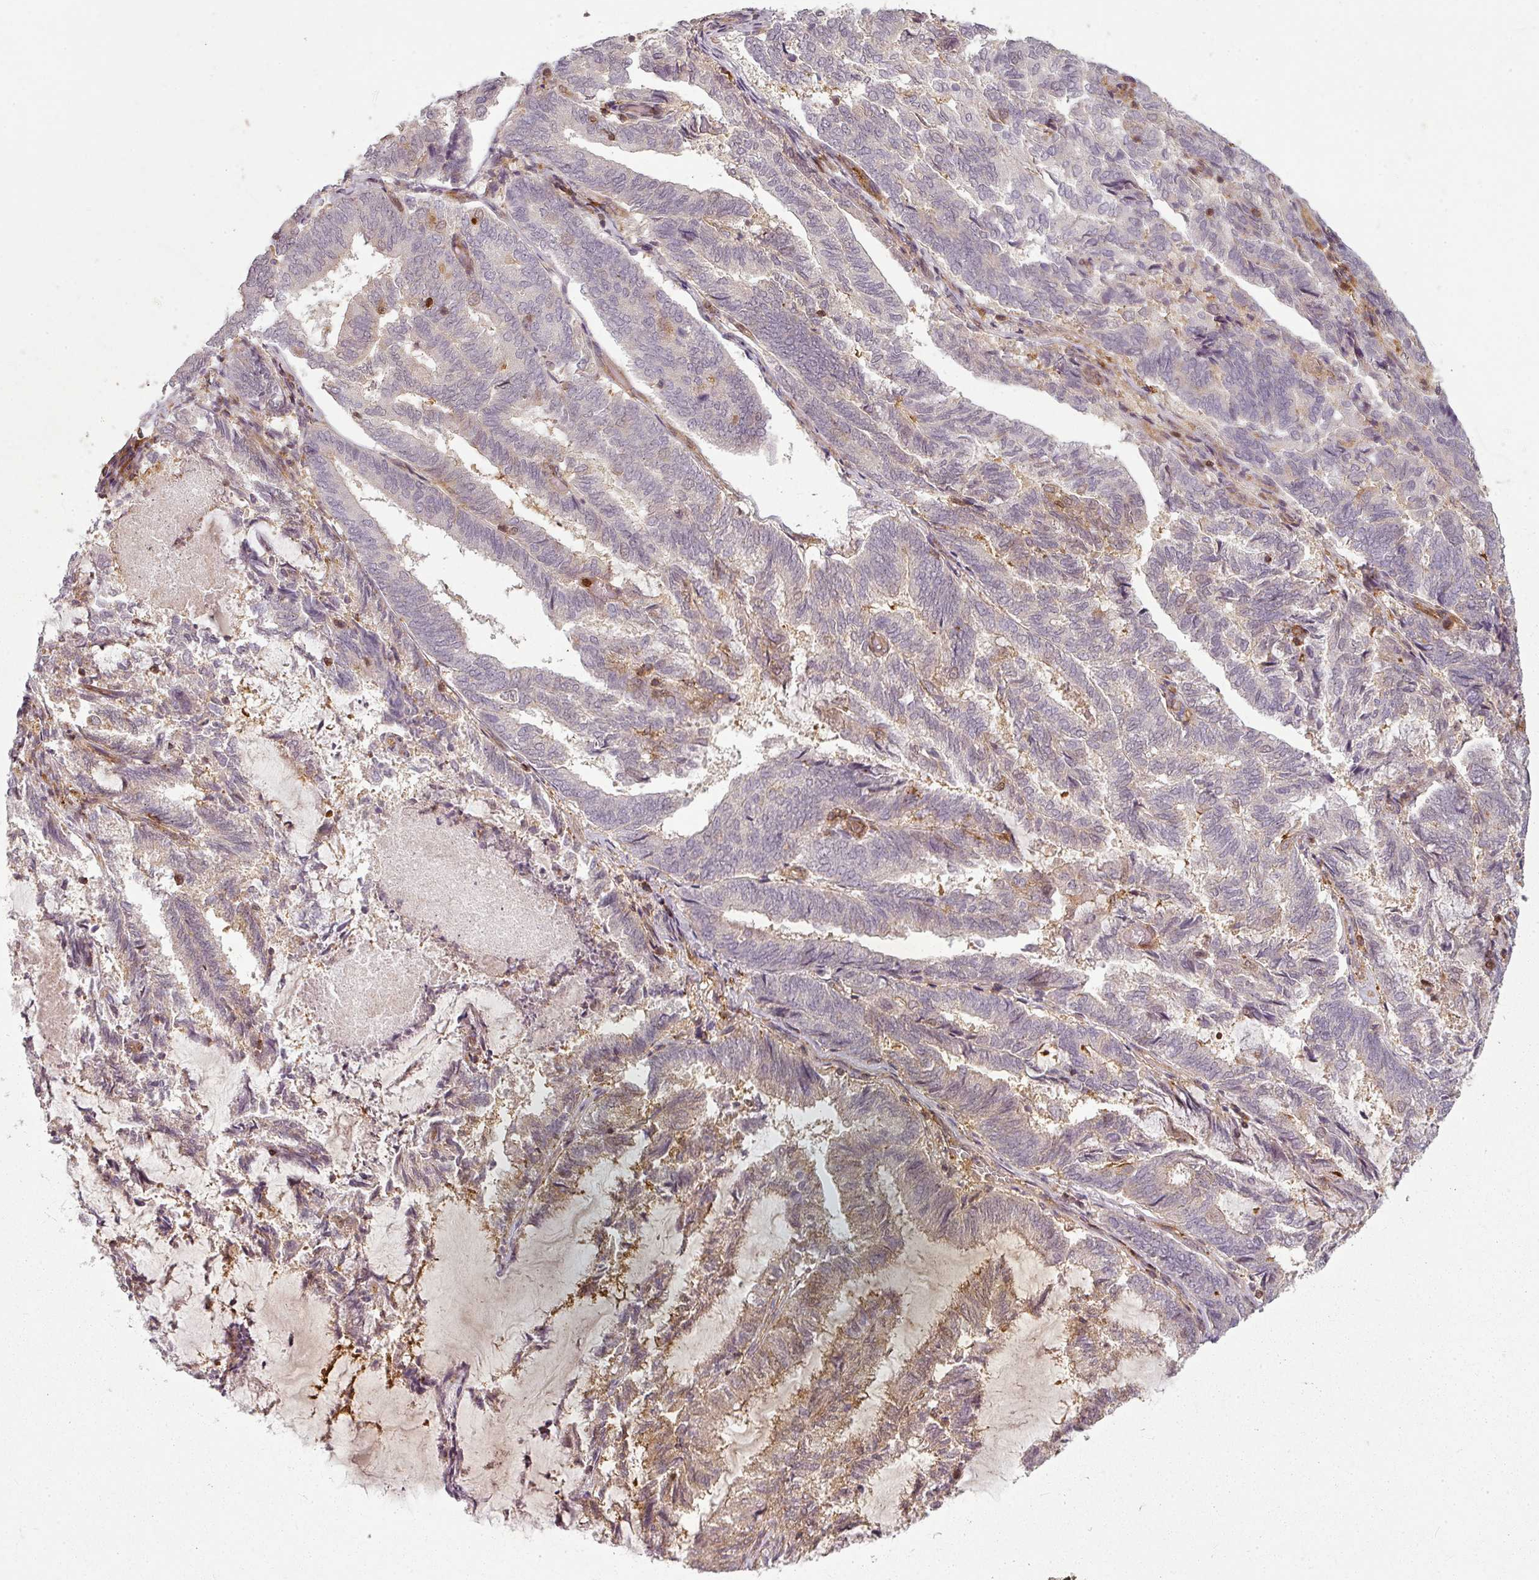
{"staining": {"intensity": "weak", "quantity": "<25%", "location": "cytoplasmic/membranous"}, "tissue": "endometrial cancer", "cell_type": "Tumor cells", "image_type": "cancer", "snomed": [{"axis": "morphology", "description": "Adenocarcinoma, NOS"}, {"axis": "topography", "description": "Endometrium"}], "caption": "Immunohistochemical staining of human endometrial adenocarcinoma shows no significant expression in tumor cells.", "gene": "CLIC1", "patient": {"sex": "female", "age": 80}}